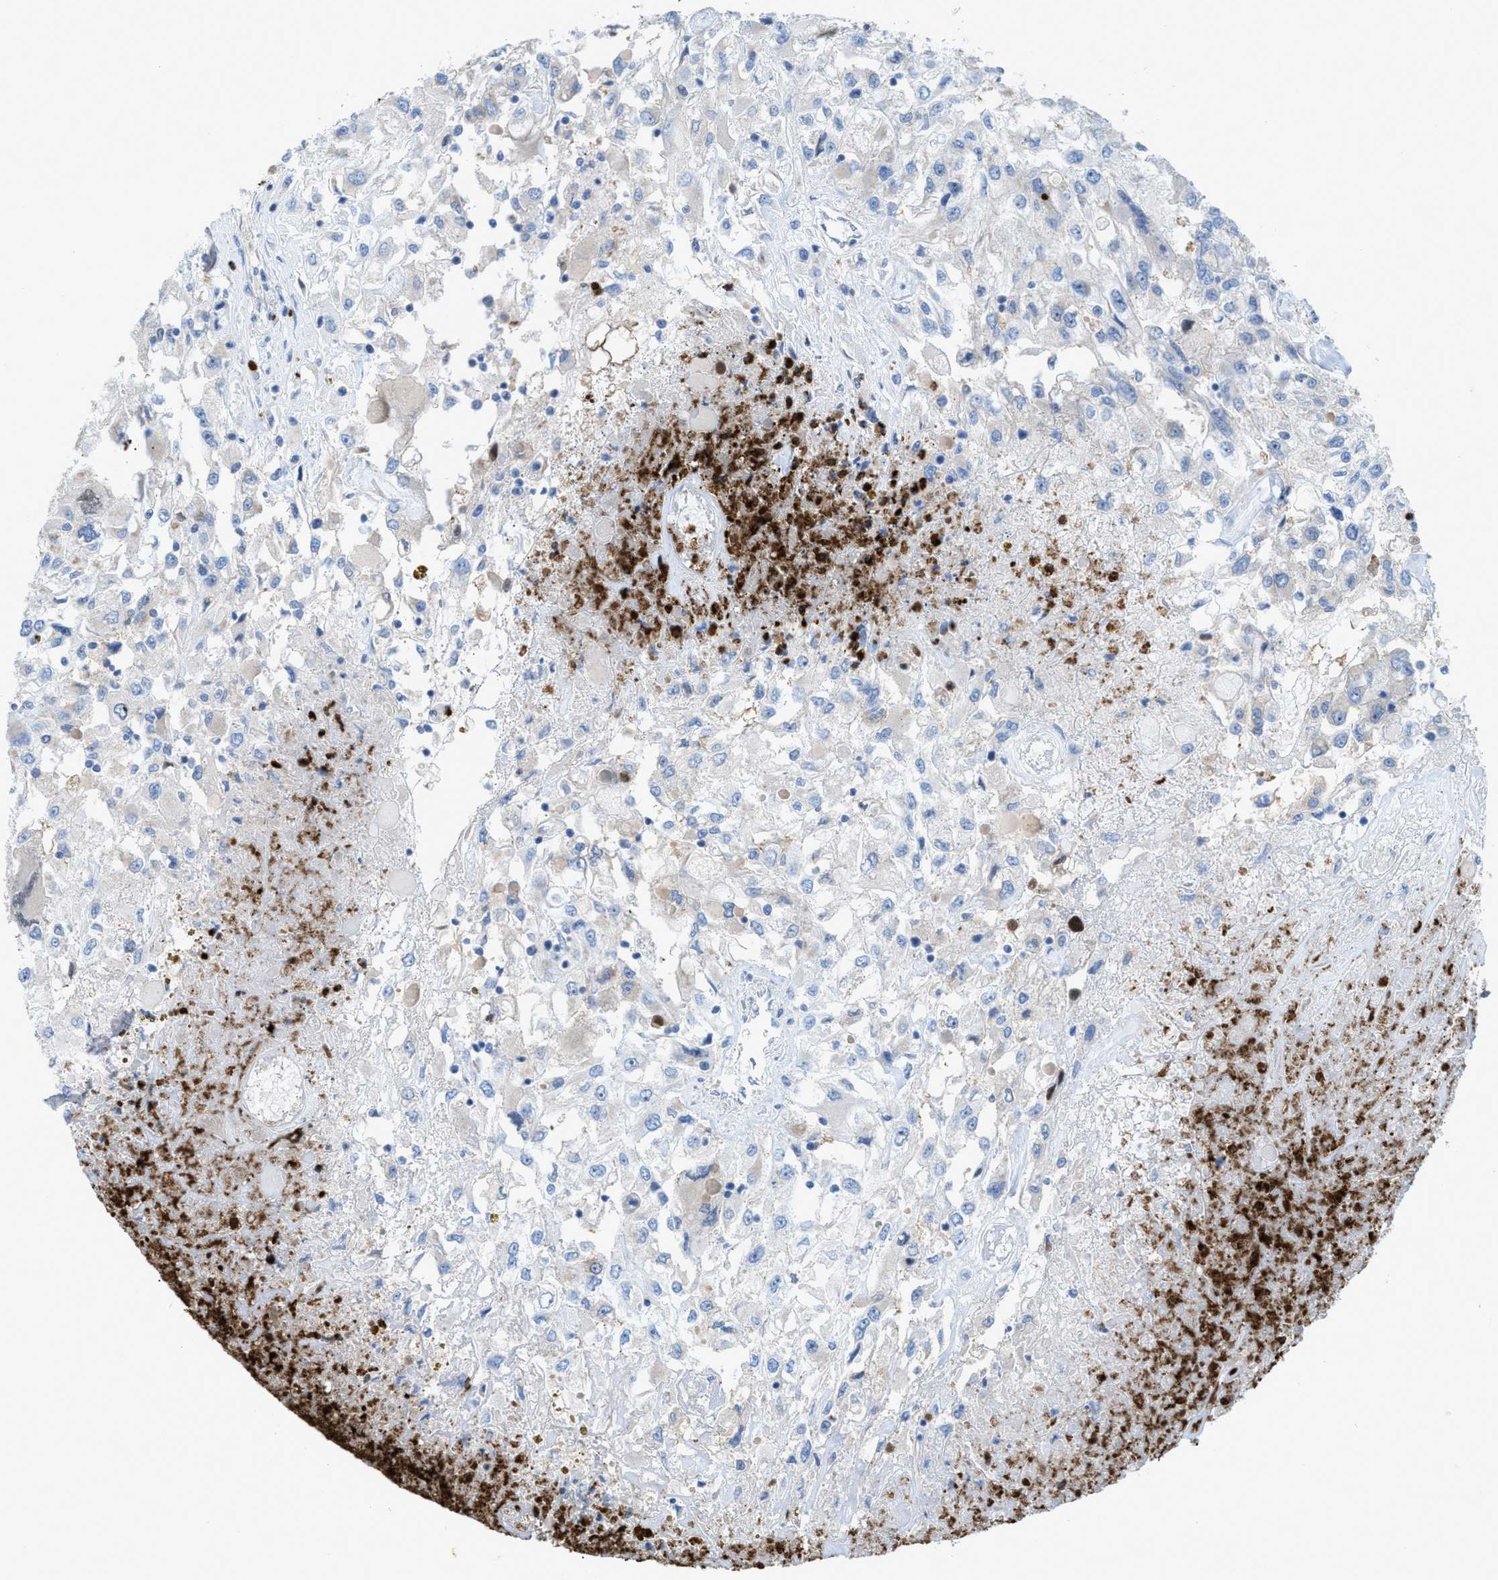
{"staining": {"intensity": "negative", "quantity": "none", "location": "none"}, "tissue": "renal cancer", "cell_type": "Tumor cells", "image_type": "cancer", "snomed": [{"axis": "morphology", "description": "Adenocarcinoma, NOS"}, {"axis": "topography", "description": "Kidney"}], "caption": "This image is of renal adenocarcinoma stained with IHC to label a protein in brown with the nuclei are counter-stained blue. There is no positivity in tumor cells.", "gene": "CMTM1", "patient": {"sex": "female", "age": 52}}